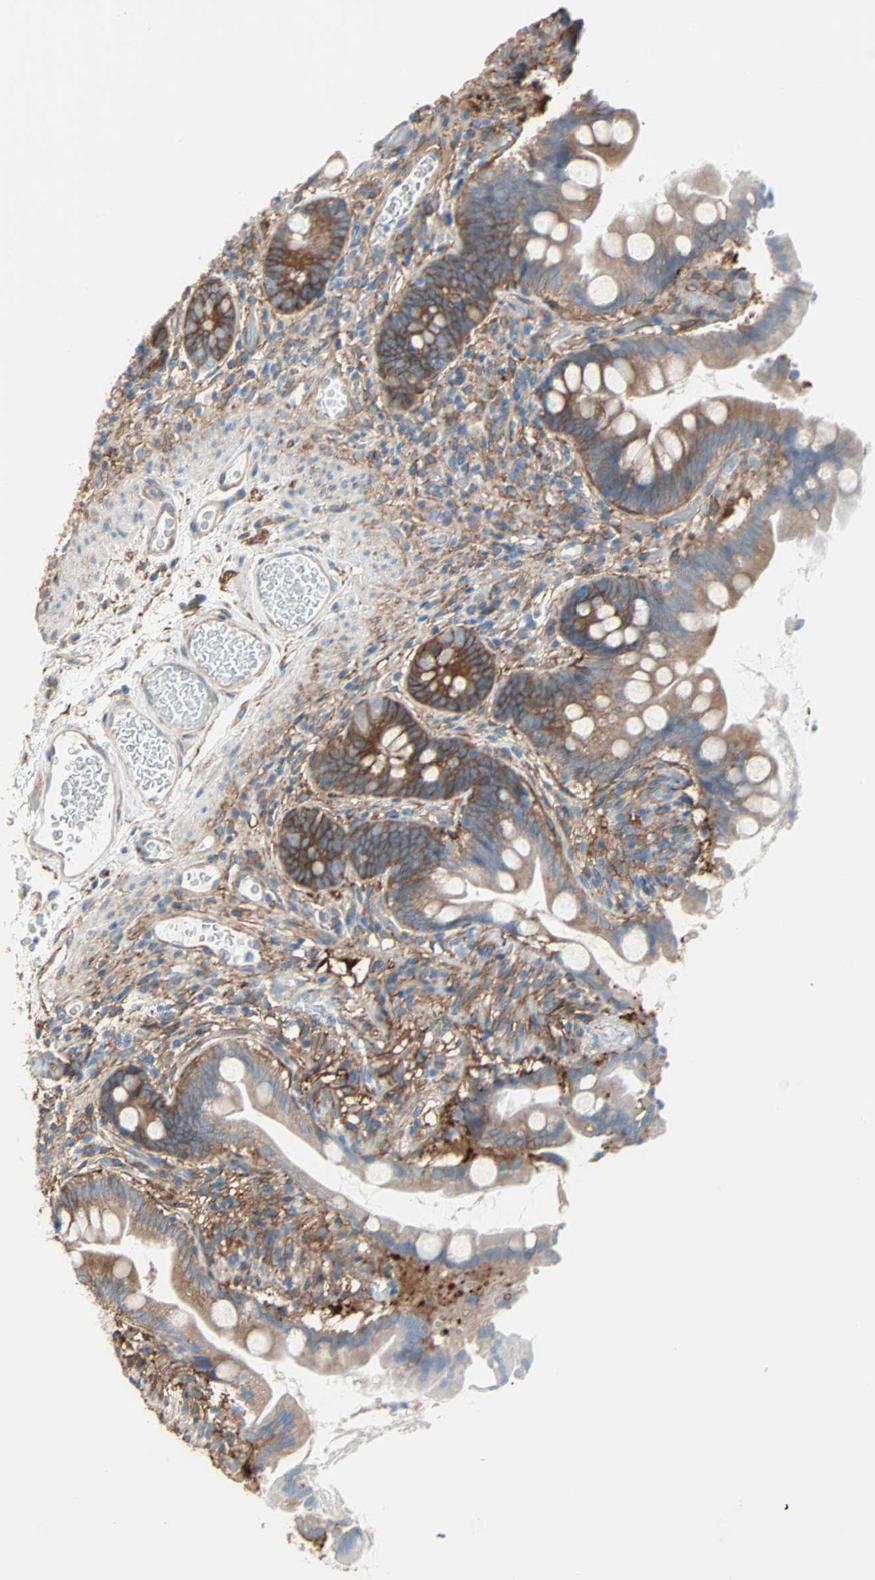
{"staining": {"intensity": "moderate", "quantity": ">75%", "location": "cytoplasmic/membranous"}, "tissue": "small intestine", "cell_type": "Glandular cells", "image_type": "normal", "snomed": [{"axis": "morphology", "description": "Normal tissue, NOS"}, {"axis": "topography", "description": "Small intestine"}], "caption": "Immunohistochemical staining of unremarkable human small intestine shows moderate cytoplasmic/membranous protein expression in about >75% of glandular cells.", "gene": "EPB41L2", "patient": {"sex": "female", "age": 56}}